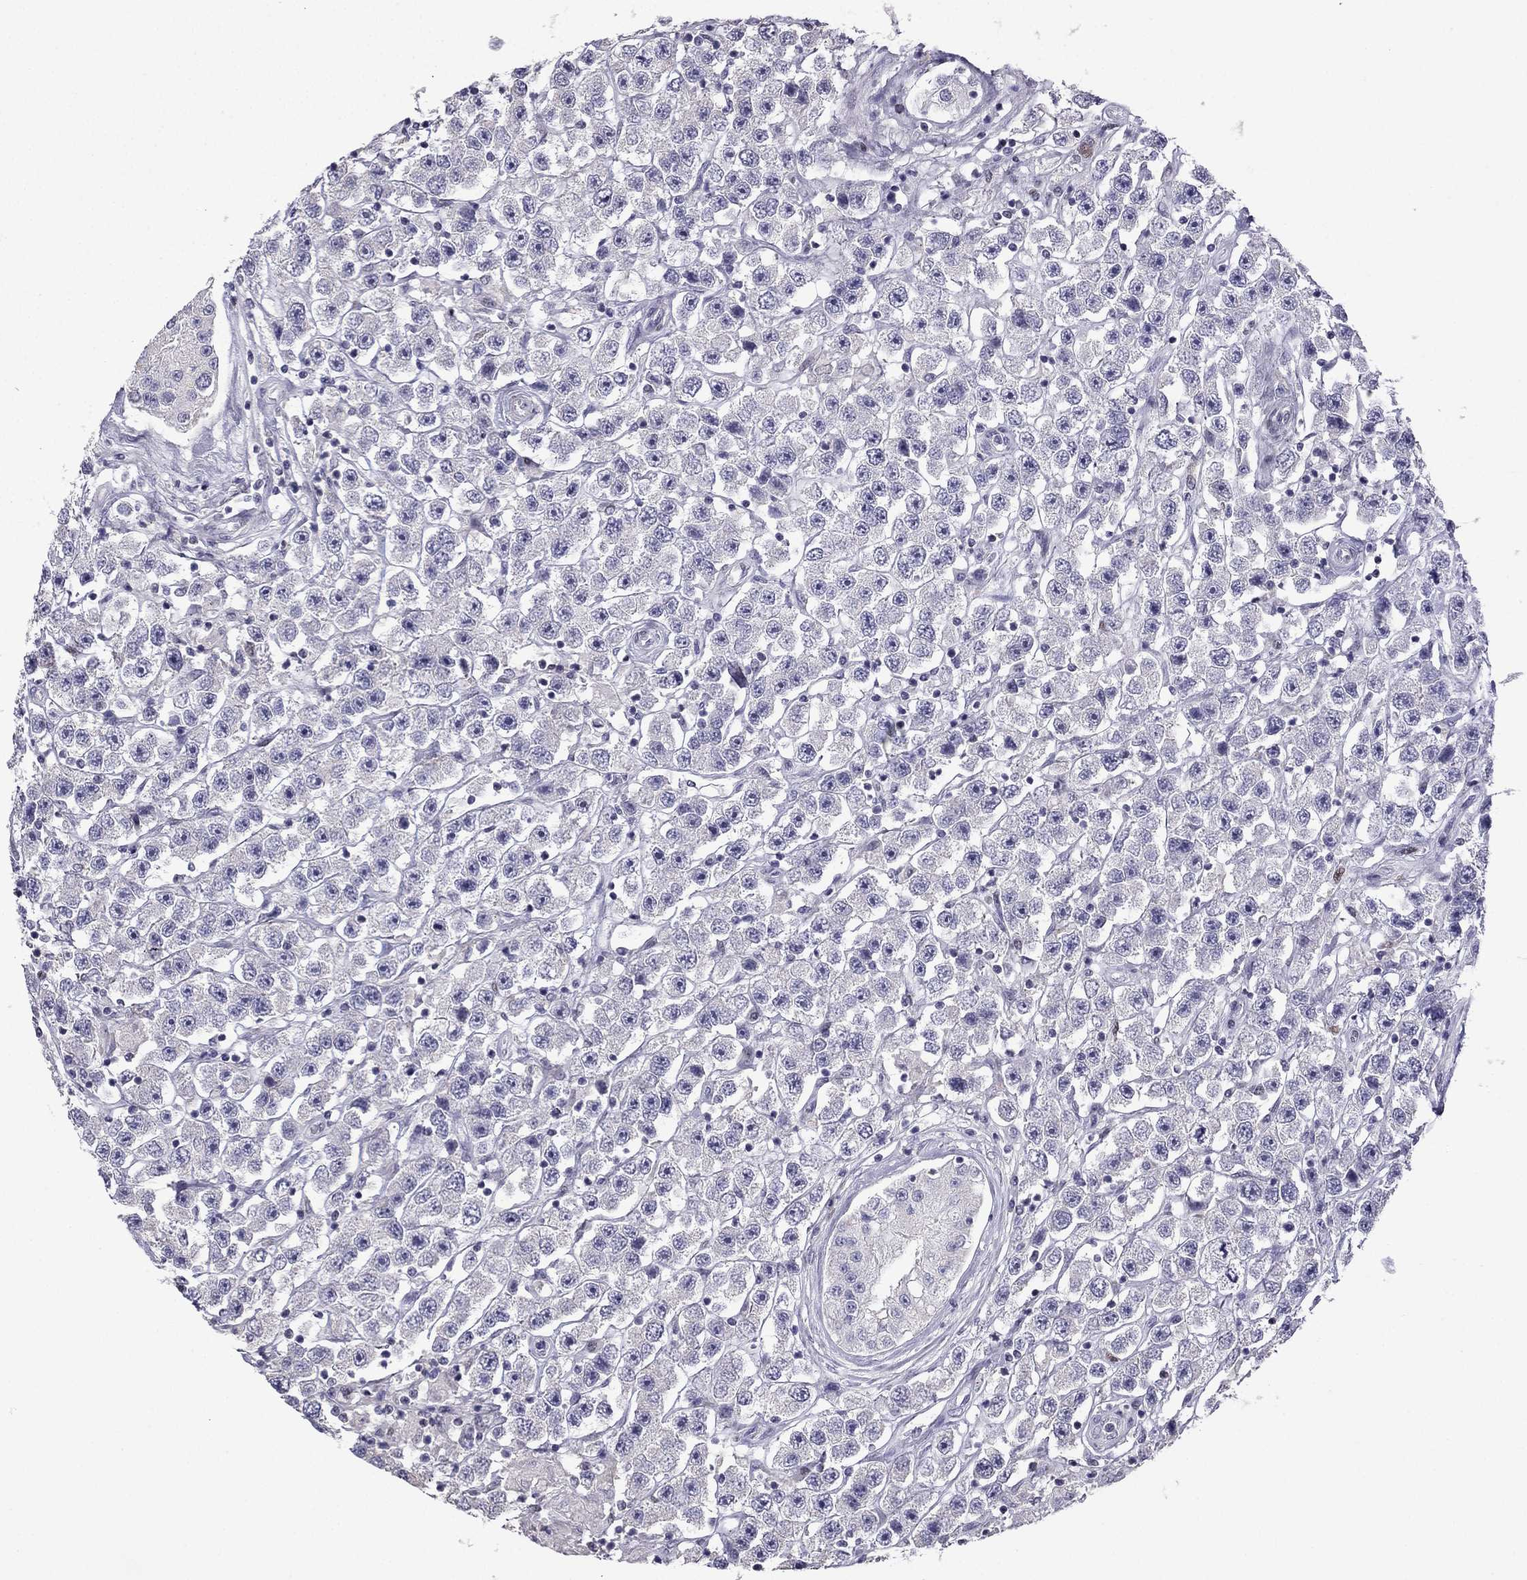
{"staining": {"intensity": "negative", "quantity": "none", "location": "none"}, "tissue": "testis cancer", "cell_type": "Tumor cells", "image_type": "cancer", "snomed": [{"axis": "morphology", "description": "Seminoma, NOS"}, {"axis": "topography", "description": "Testis"}], "caption": "Human seminoma (testis) stained for a protein using immunohistochemistry reveals no expression in tumor cells.", "gene": "CFAP70", "patient": {"sex": "male", "age": 45}}